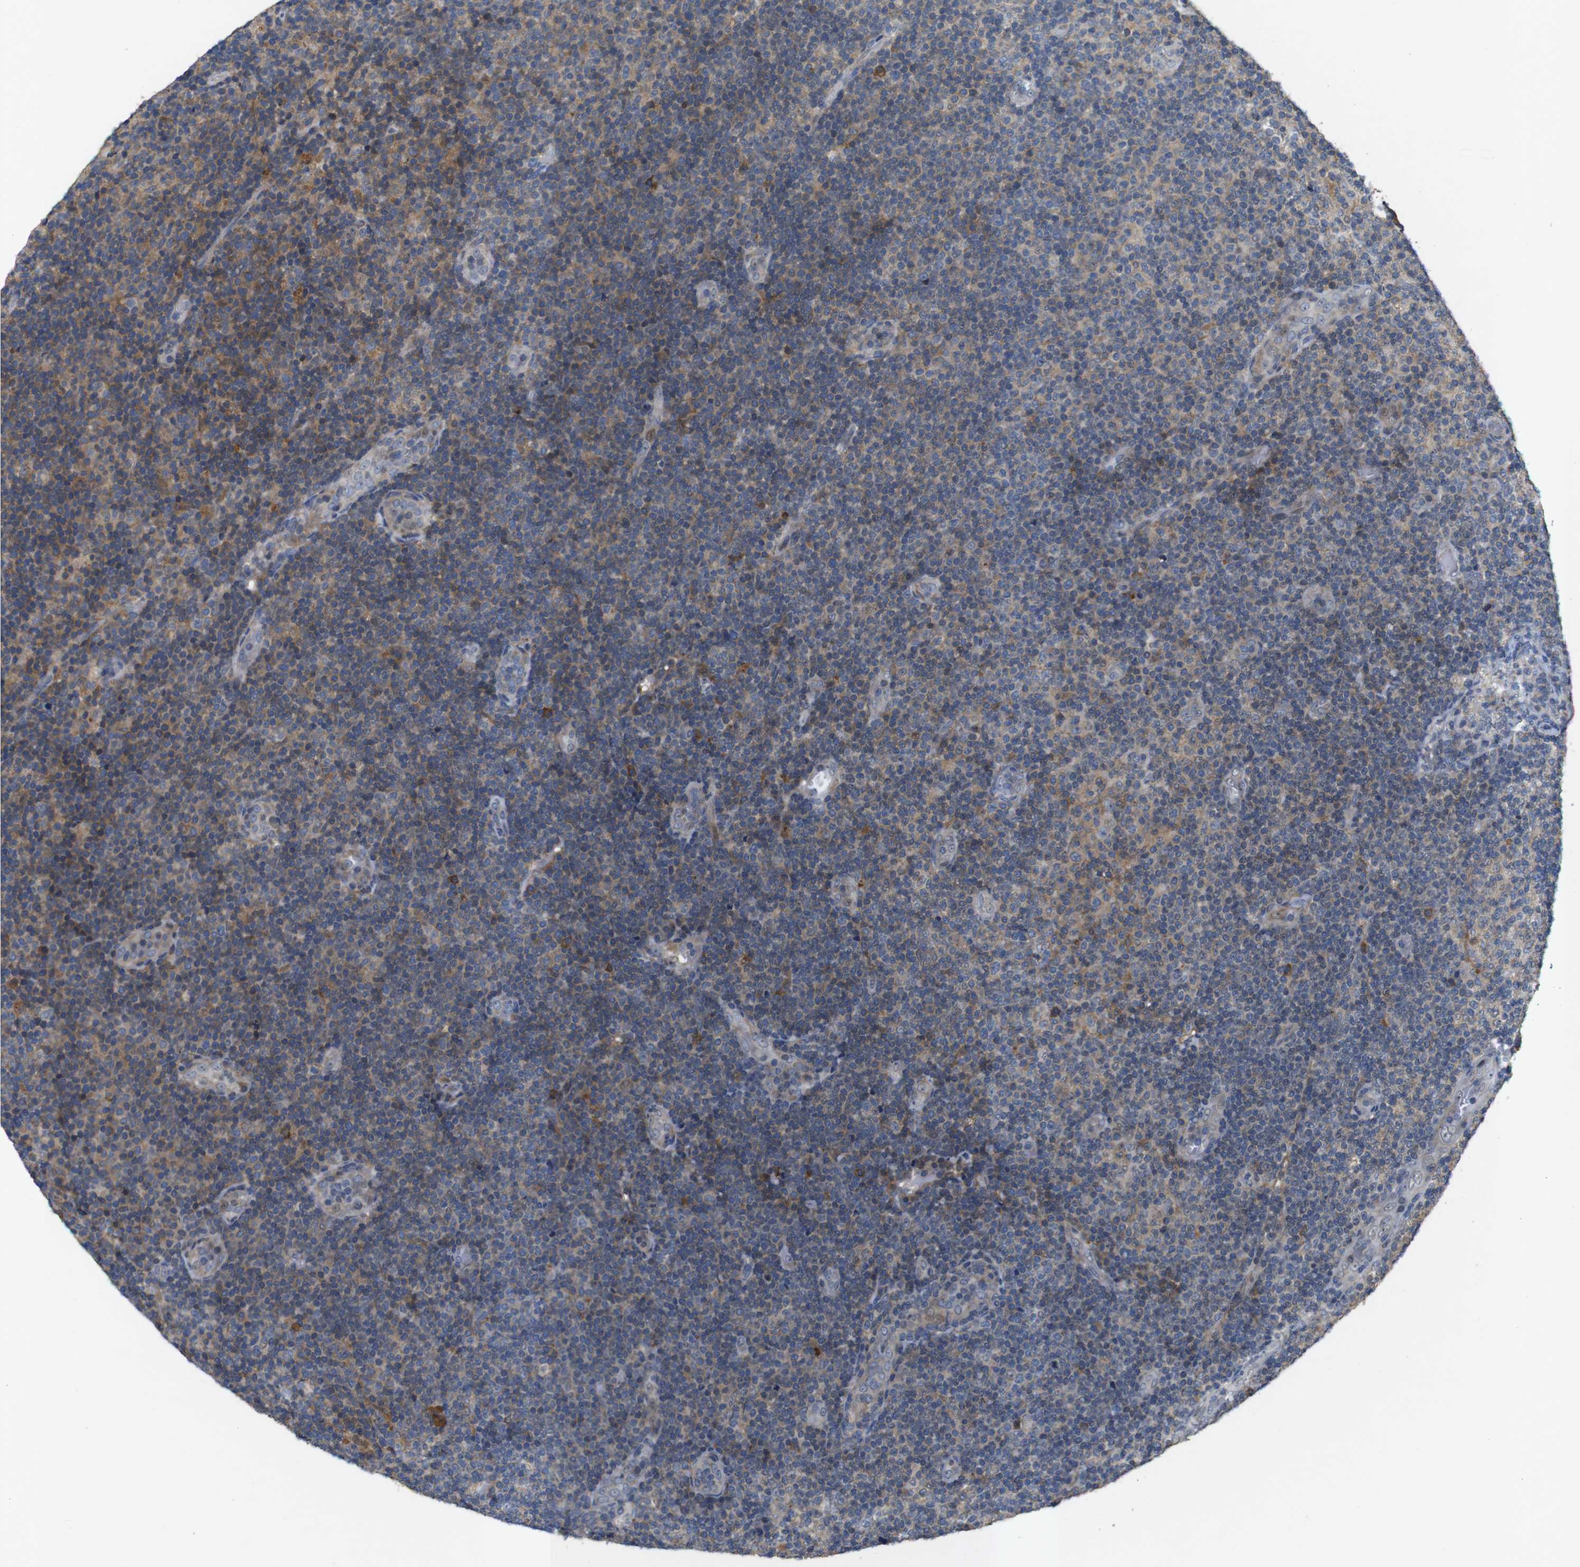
{"staining": {"intensity": "weak", "quantity": "<25%", "location": "cytoplasmic/membranous"}, "tissue": "lymphoma", "cell_type": "Tumor cells", "image_type": "cancer", "snomed": [{"axis": "morphology", "description": "Malignant lymphoma, non-Hodgkin's type, Low grade"}, {"axis": "topography", "description": "Lymph node"}], "caption": "Immunohistochemical staining of lymphoma displays no significant staining in tumor cells.", "gene": "MAGI2", "patient": {"sex": "male", "age": 83}}